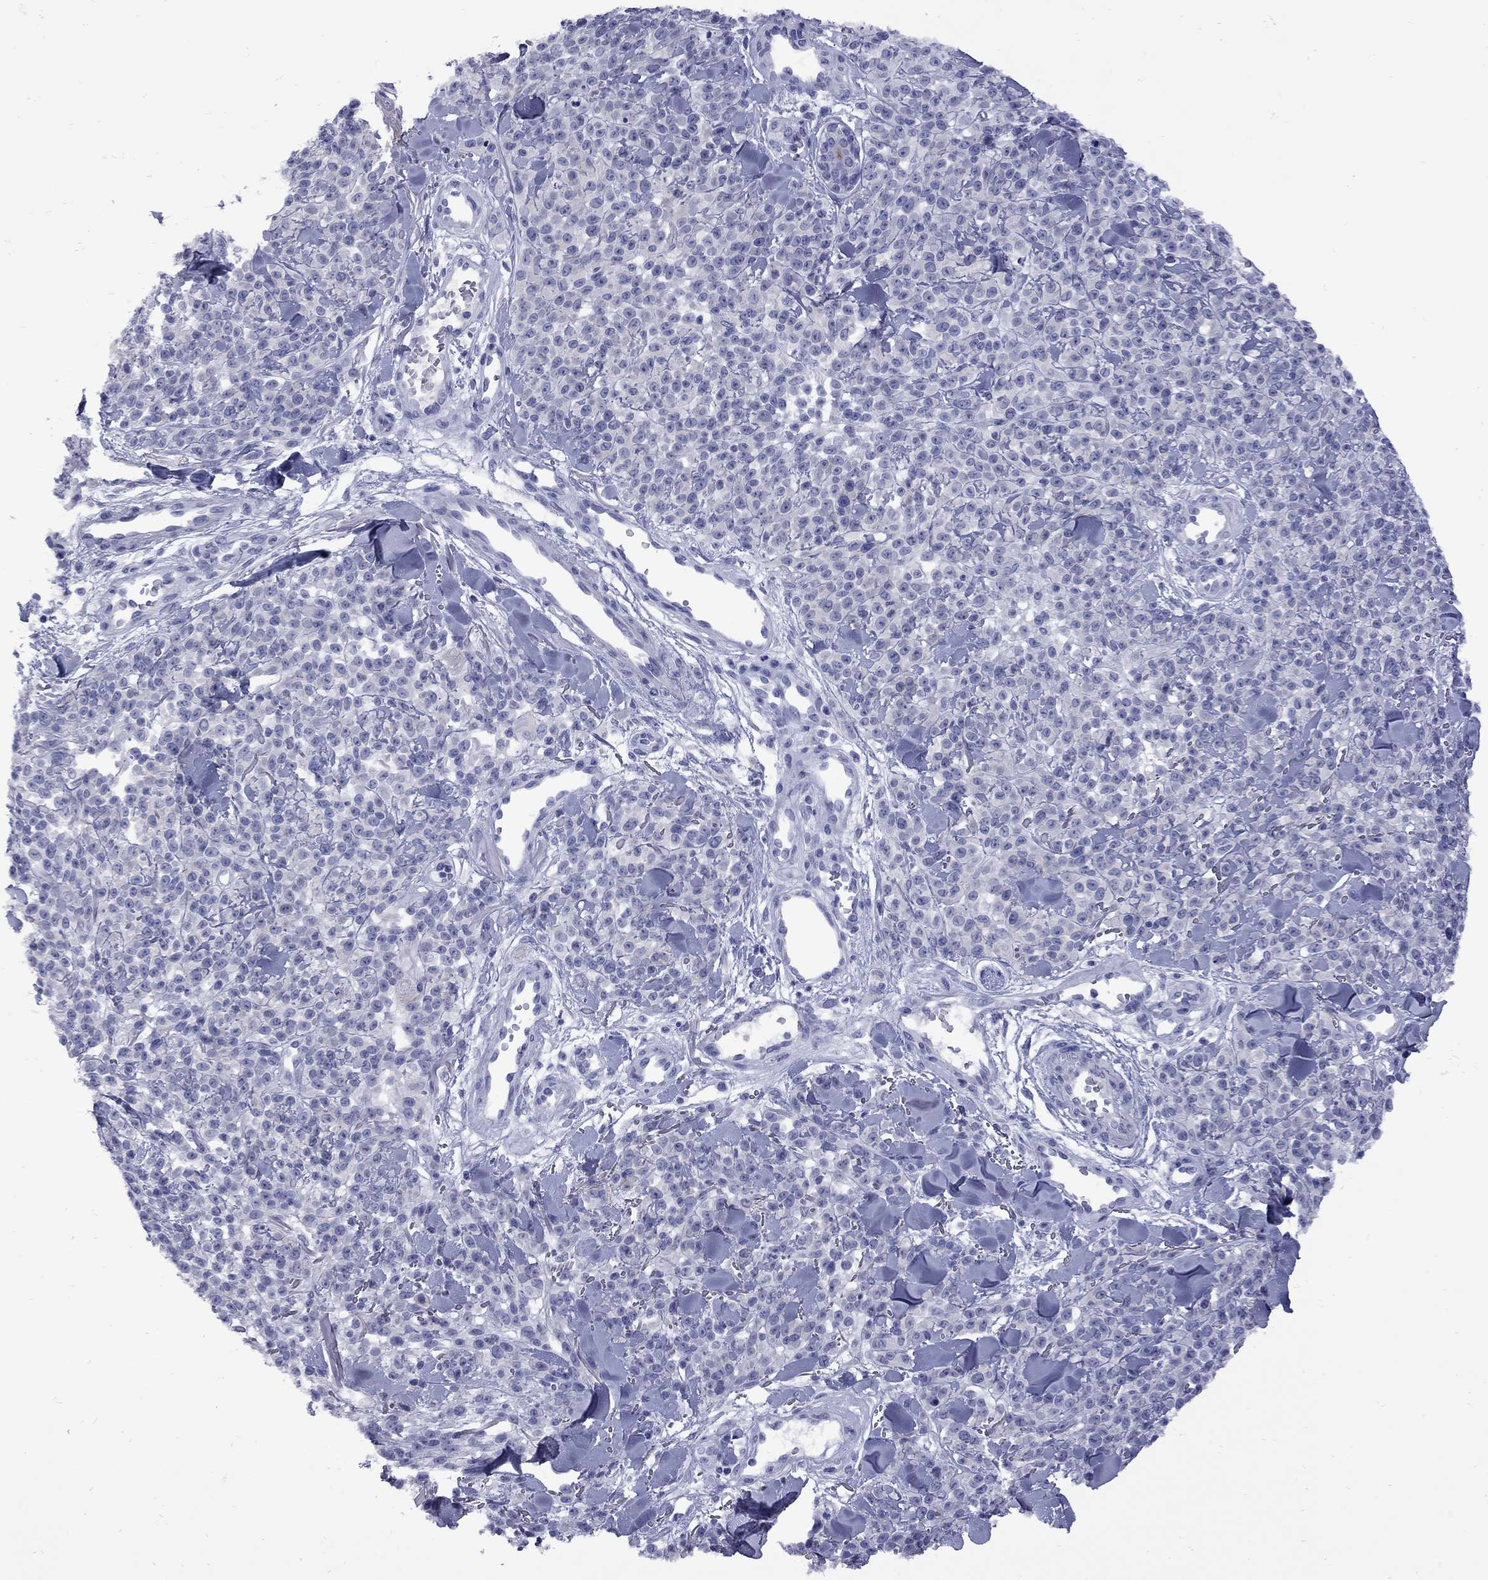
{"staining": {"intensity": "negative", "quantity": "none", "location": "none"}, "tissue": "melanoma", "cell_type": "Tumor cells", "image_type": "cancer", "snomed": [{"axis": "morphology", "description": "Malignant melanoma, NOS"}, {"axis": "topography", "description": "Skin"}, {"axis": "topography", "description": "Skin of trunk"}], "caption": "This is a histopathology image of IHC staining of melanoma, which shows no positivity in tumor cells.", "gene": "EPPIN", "patient": {"sex": "male", "age": 74}}